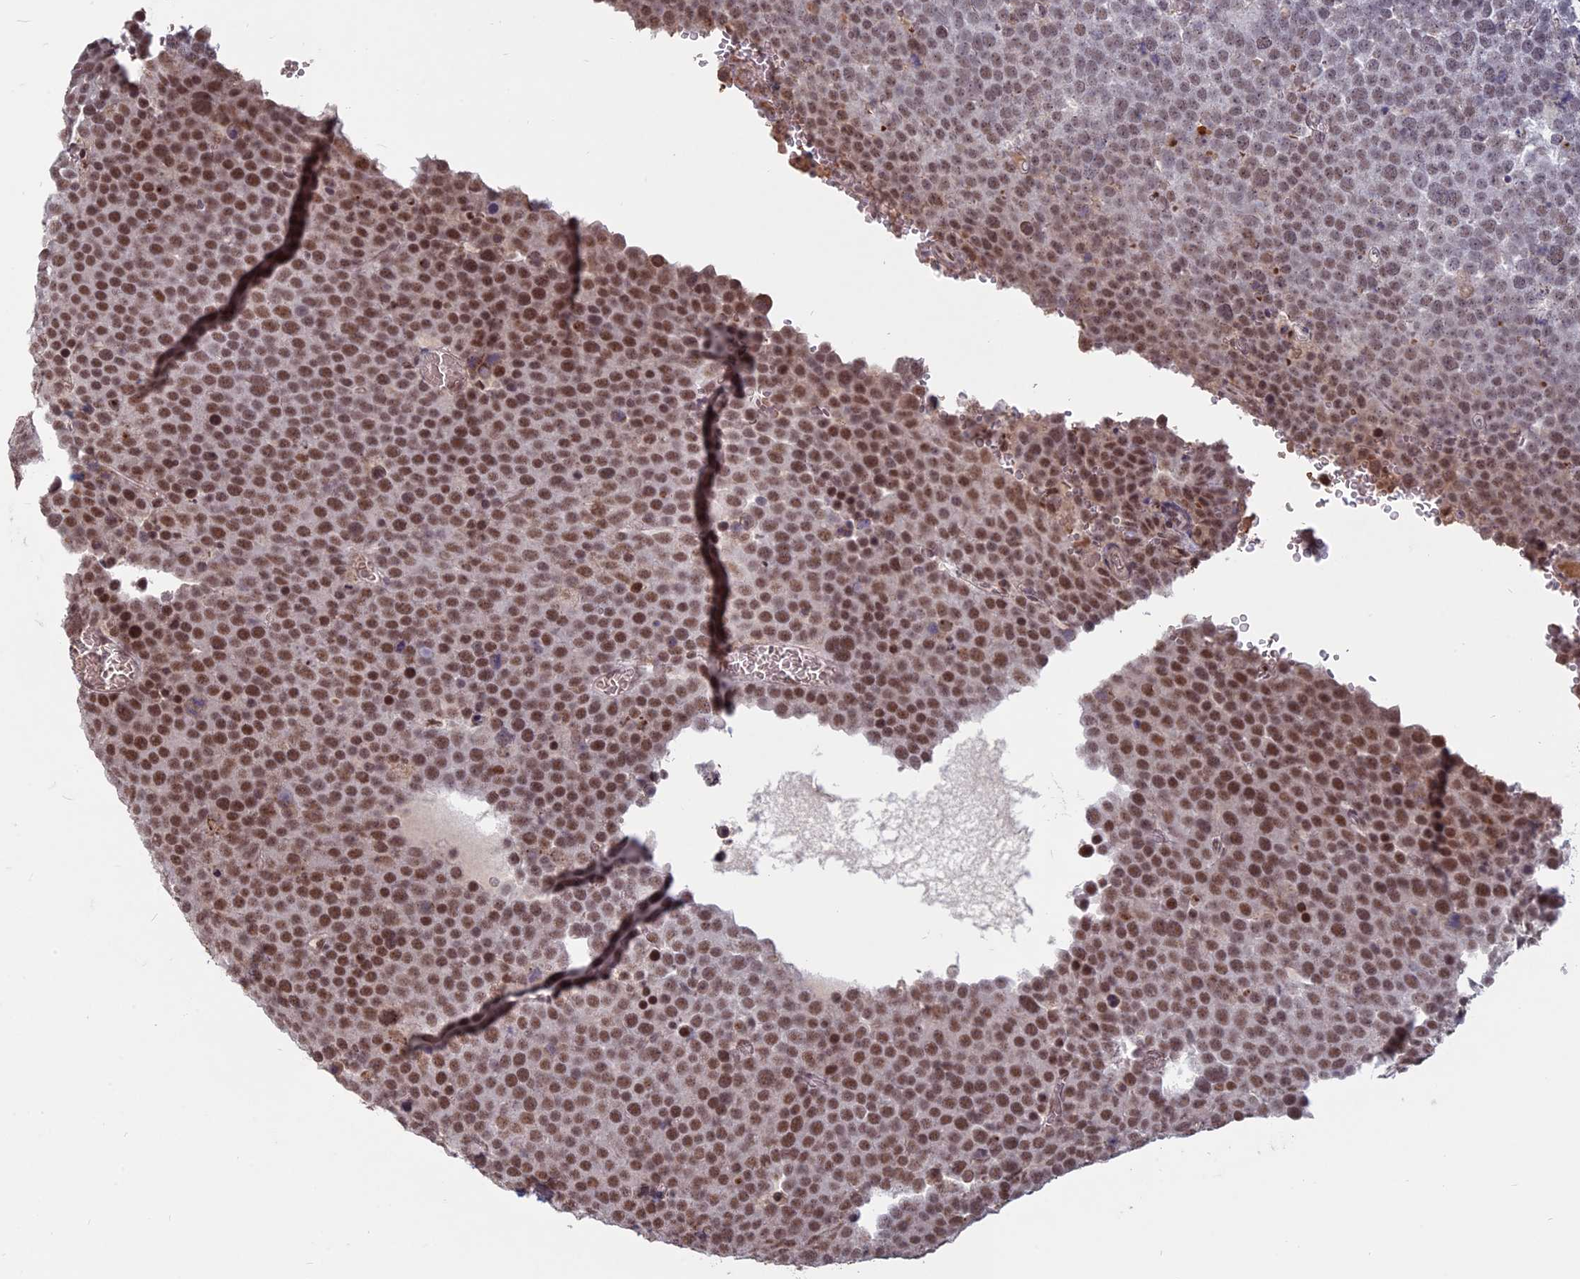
{"staining": {"intensity": "moderate", "quantity": ">75%", "location": "nuclear"}, "tissue": "testis cancer", "cell_type": "Tumor cells", "image_type": "cancer", "snomed": [{"axis": "morphology", "description": "Seminoma, NOS"}, {"axis": "topography", "description": "Testis"}], "caption": "An immunohistochemistry micrograph of tumor tissue is shown. Protein staining in brown labels moderate nuclear positivity in testis seminoma within tumor cells. The protein is stained brown, and the nuclei are stained in blue (DAB (3,3'-diaminobenzidine) IHC with brightfield microscopy, high magnification).", "gene": "MFAP1", "patient": {"sex": "male", "age": 71}}